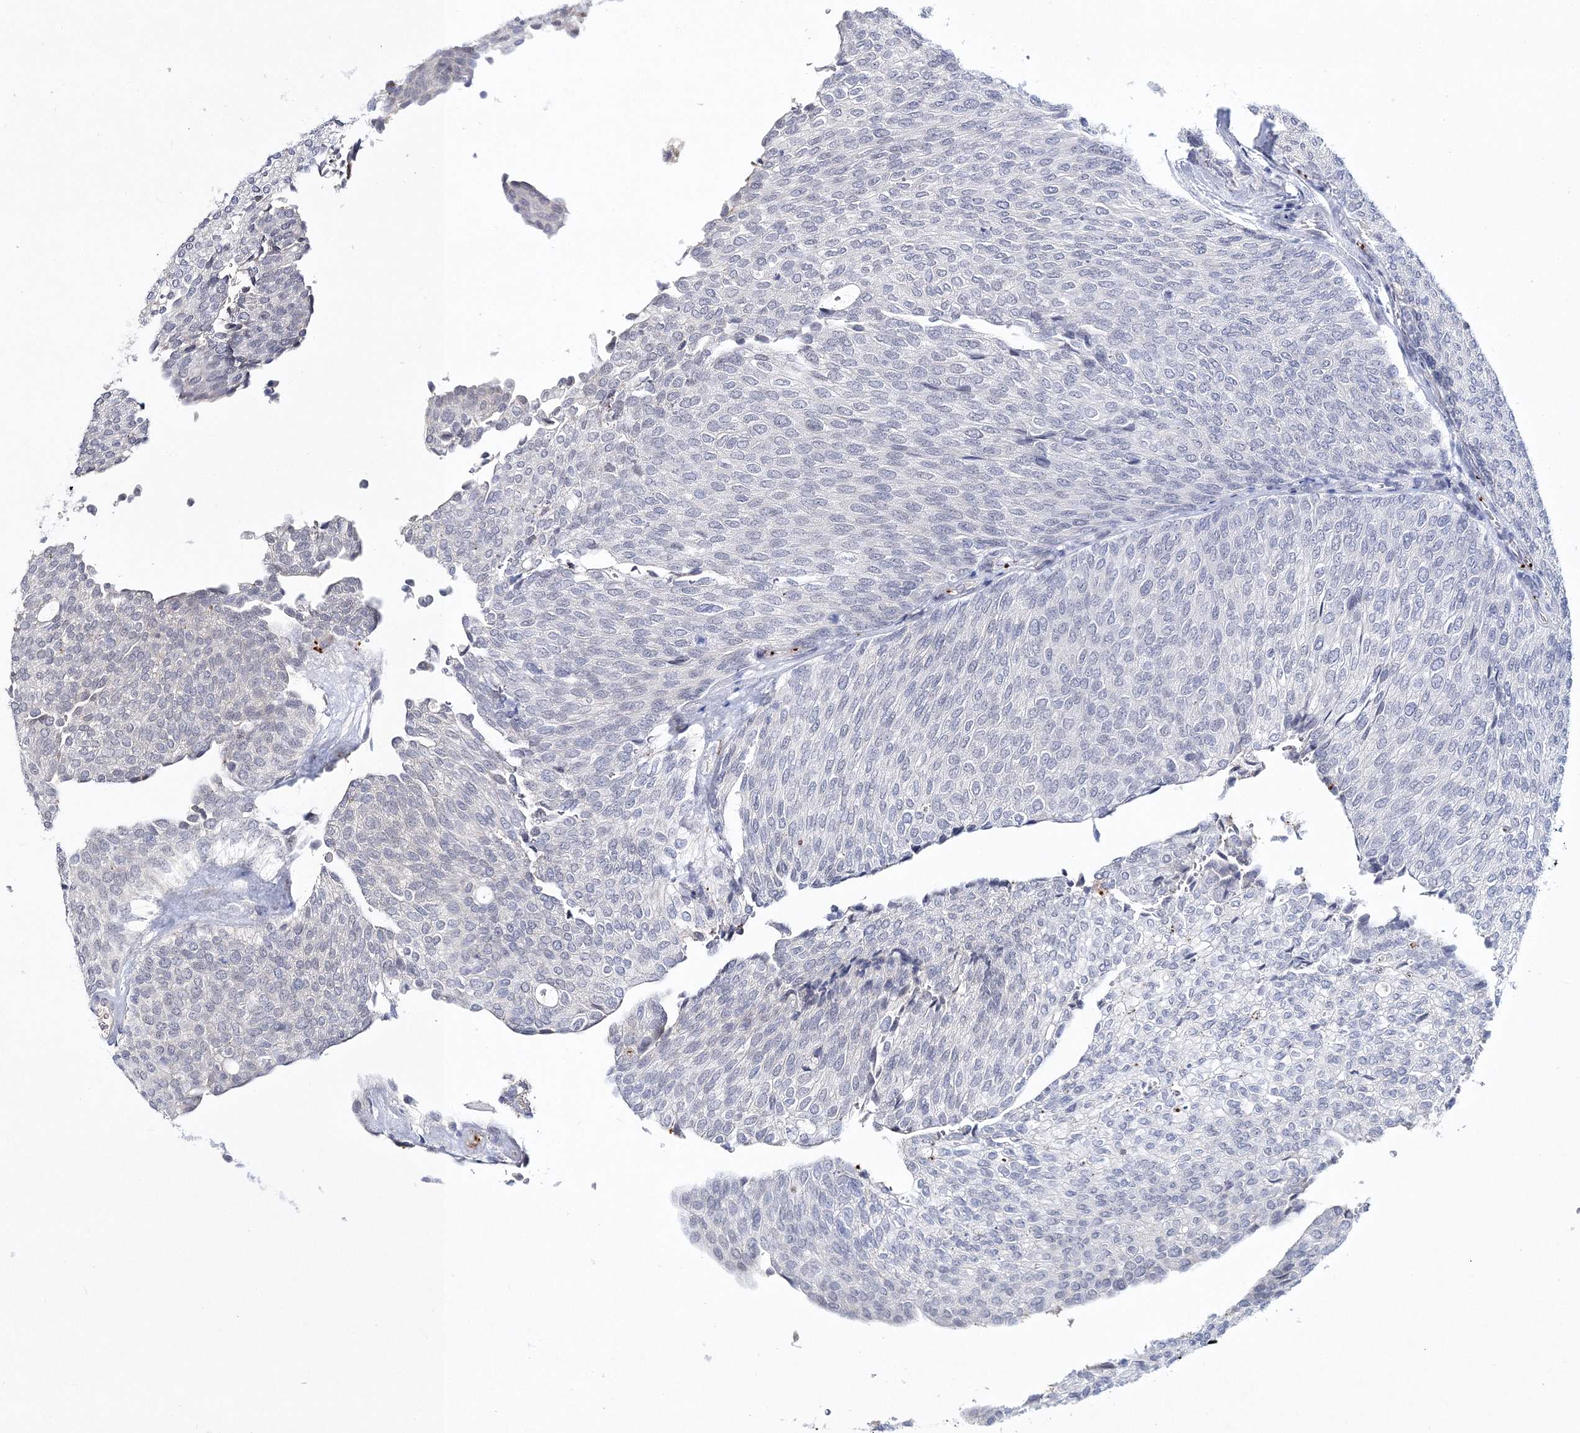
{"staining": {"intensity": "negative", "quantity": "none", "location": "none"}, "tissue": "urothelial cancer", "cell_type": "Tumor cells", "image_type": "cancer", "snomed": [{"axis": "morphology", "description": "Urothelial carcinoma, Low grade"}, {"axis": "topography", "description": "Urinary bladder"}], "caption": "Urothelial carcinoma (low-grade) was stained to show a protein in brown. There is no significant staining in tumor cells. (Stains: DAB (3,3'-diaminobenzidine) IHC with hematoxylin counter stain, Microscopy: brightfield microscopy at high magnification).", "gene": "MYOZ2", "patient": {"sex": "female", "age": 79}}